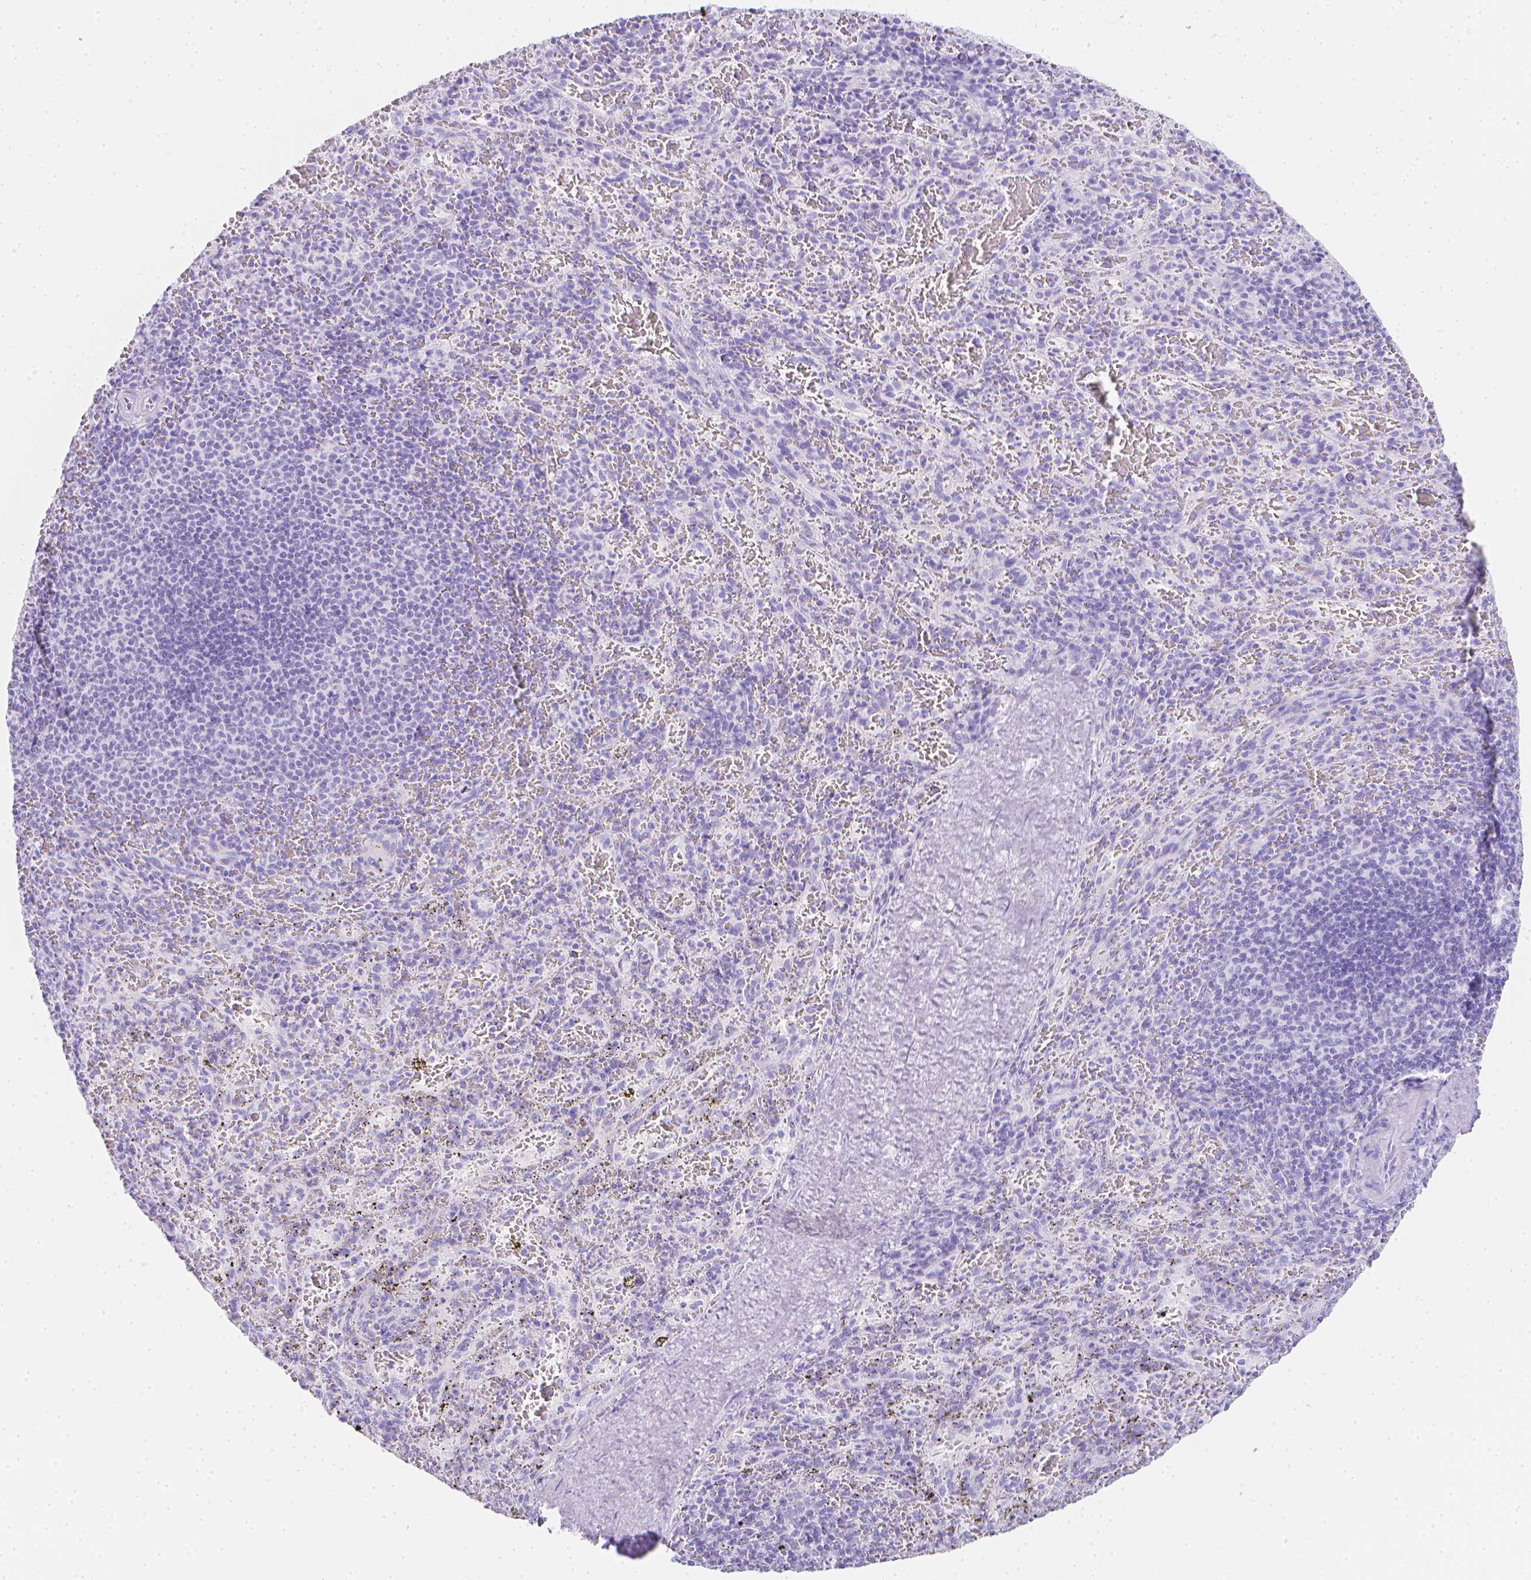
{"staining": {"intensity": "negative", "quantity": "none", "location": "none"}, "tissue": "spleen", "cell_type": "Cells in red pulp", "image_type": "normal", "snomed": [{"axis": "morphology", "description": "Normal tissue, NOS"}, {"axis": "topography", "description": "Spleen"}], "caption": "The micrograph demonstrates no staining of cells in red pulp in benign spleen.", "gene": "LGALS4", "patient": {"sex": "male", "age": 57}}